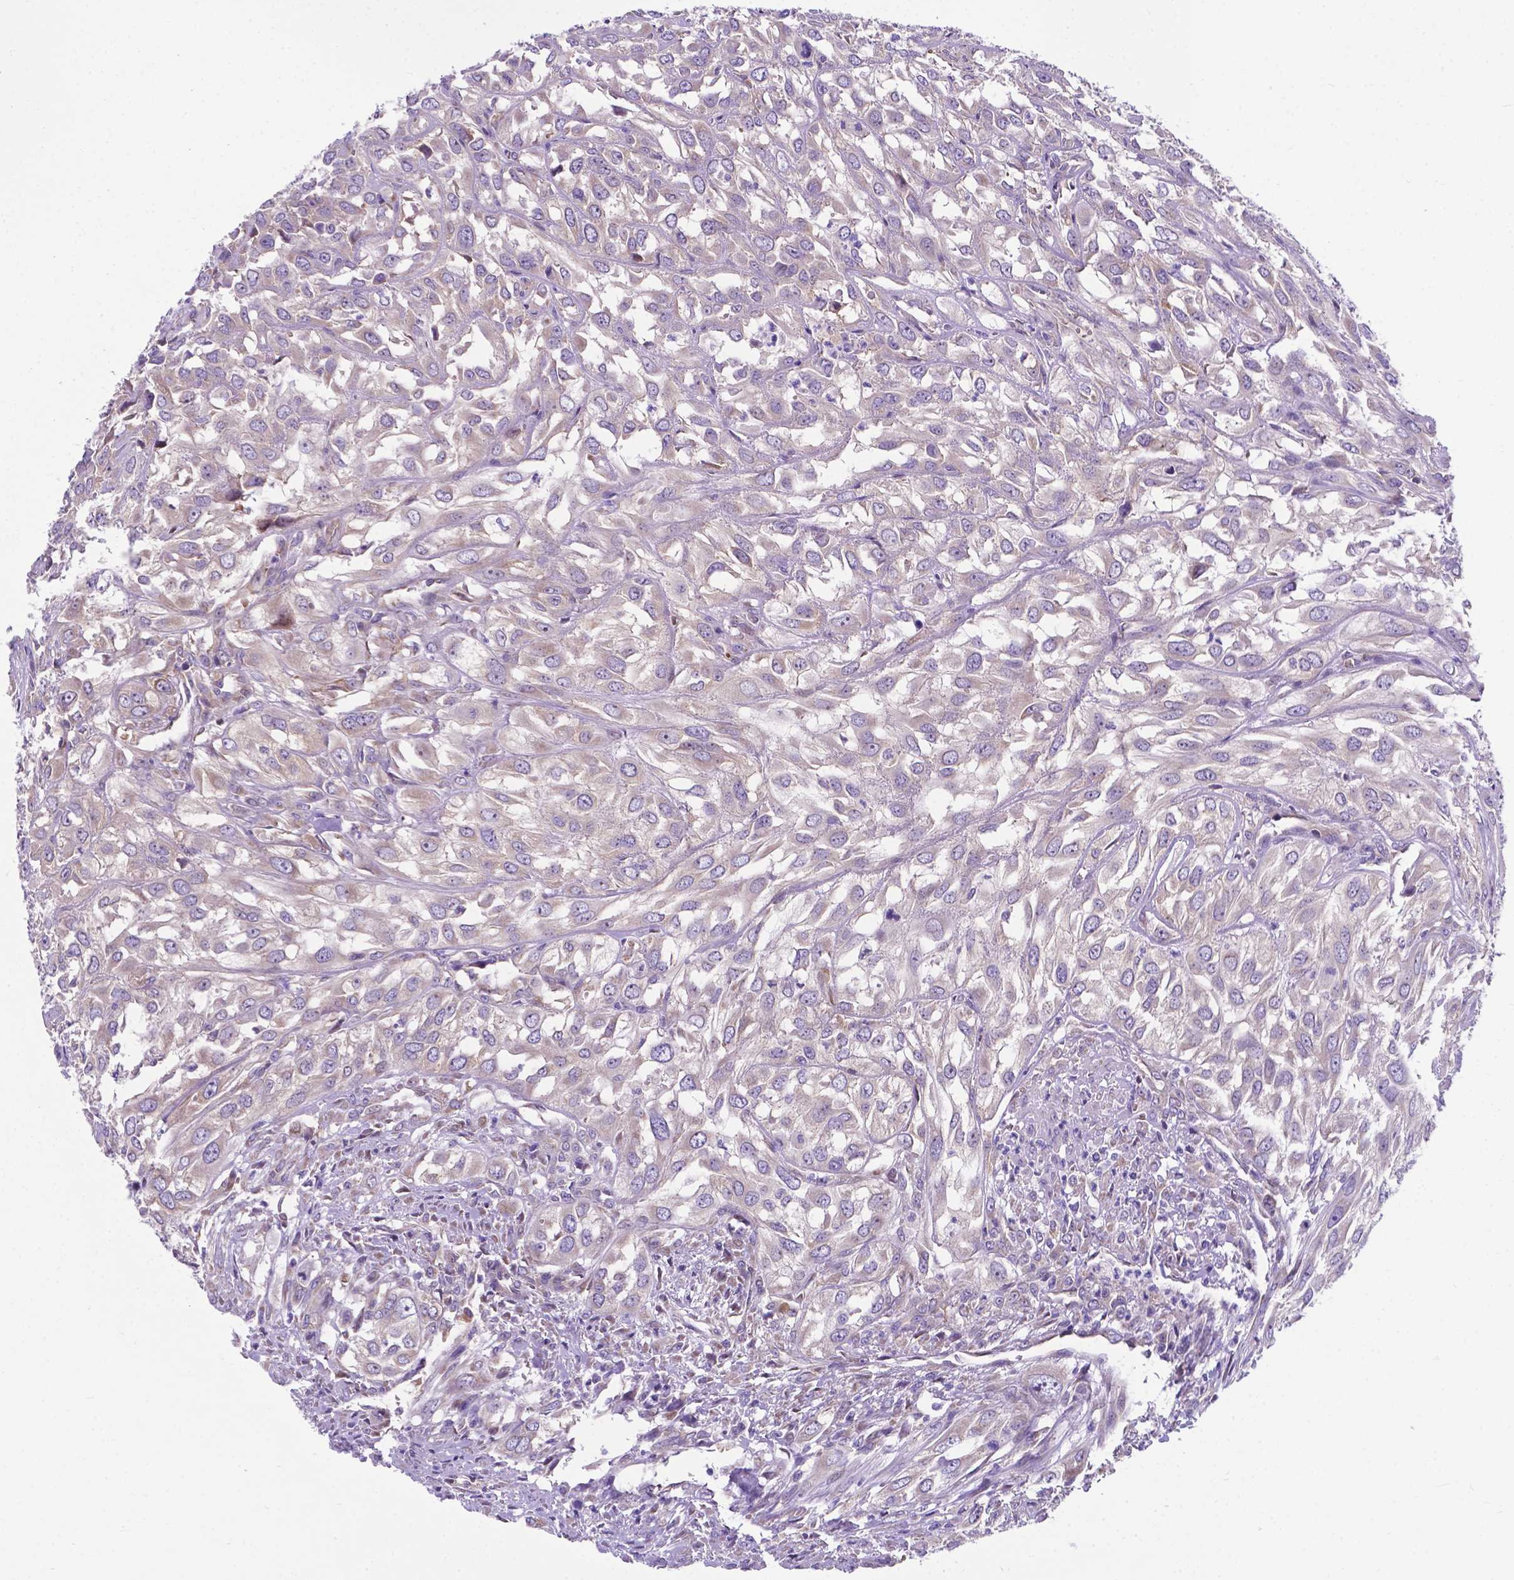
{"staining": {"intensity": "weak", "quantity": ">75%", "location": "cytoplasmic/membranous"}, "tissue": "urothelial cancer", "cell_type": "Tumor cells", "image_type": "cancer", "snomed": [{"axis": "morphology", "description": "Urothelial carcinoma, High grade"}, {"axis": "topography", "description": "Urinary bladder"}], "caption": "Urothelial cancer was stained to show a protein in brown. There is low levels of weak cytoplasmic/membranous expression in approximately >75% of tumor cells.", "gene": "RPL6", "patient": {"sex": "male", "age": 67}}